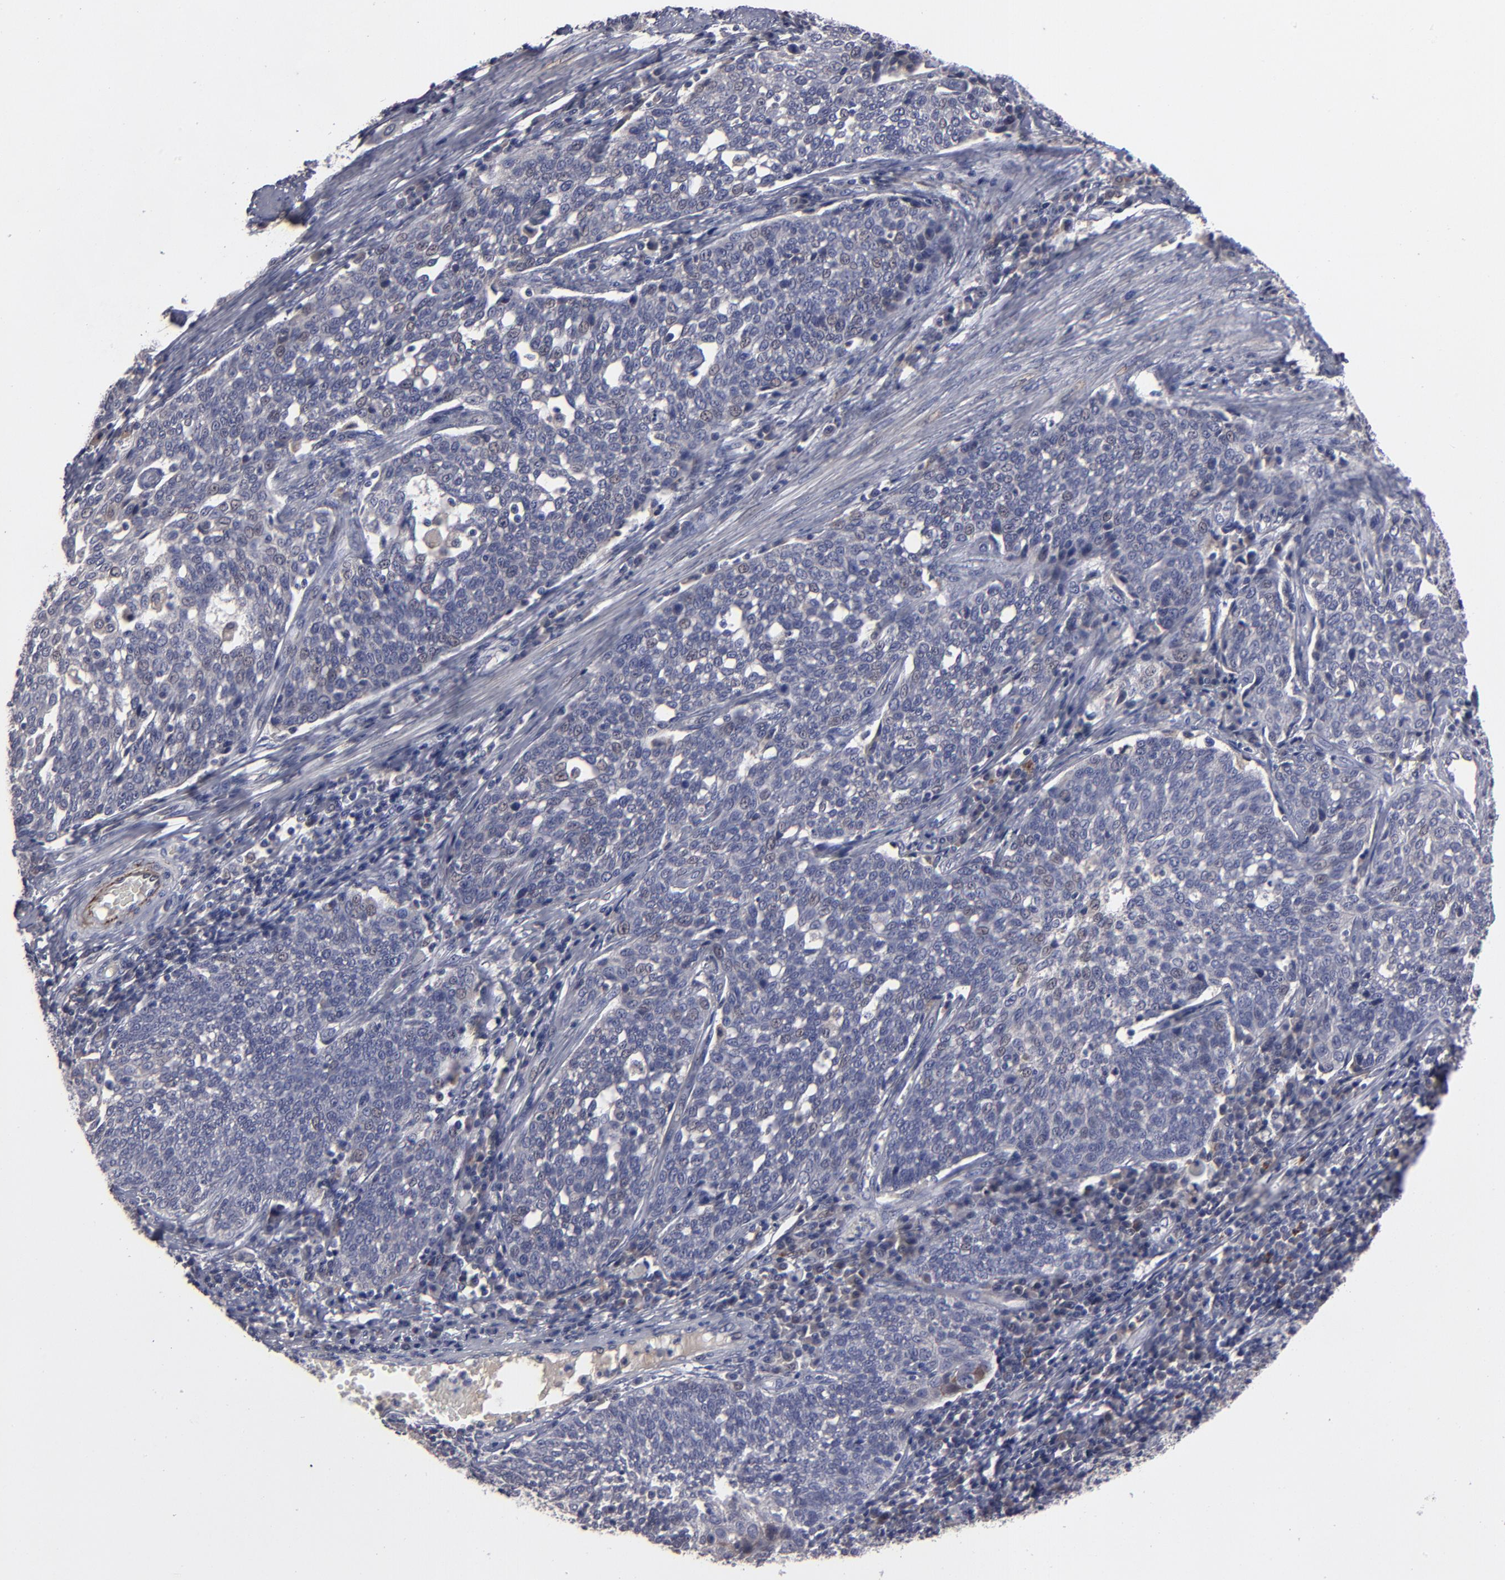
{"staining": {"intensity": "moderate", "quantity": "<25%", "location": "cytoplasmic/membranous"}, "tissue": "cervical cancer", "cell_type": "Tumor cells", "image_type": "cancer", "snomed": [{"axis": "morphology", "description": "Squamous cell carcinoma, NOS"}, {"axis": "topography", "description": "Cervix"}], "caption": "Immunohistochemical staining of cervical squamous cell carcinoma displays low levels of moderate cytoplasmic/membranous expression in about <25% of tumor cells. Nuclei are stained in blue.", "gene": "GPM6B", "patient": {"sex": "female", "age": 34}}